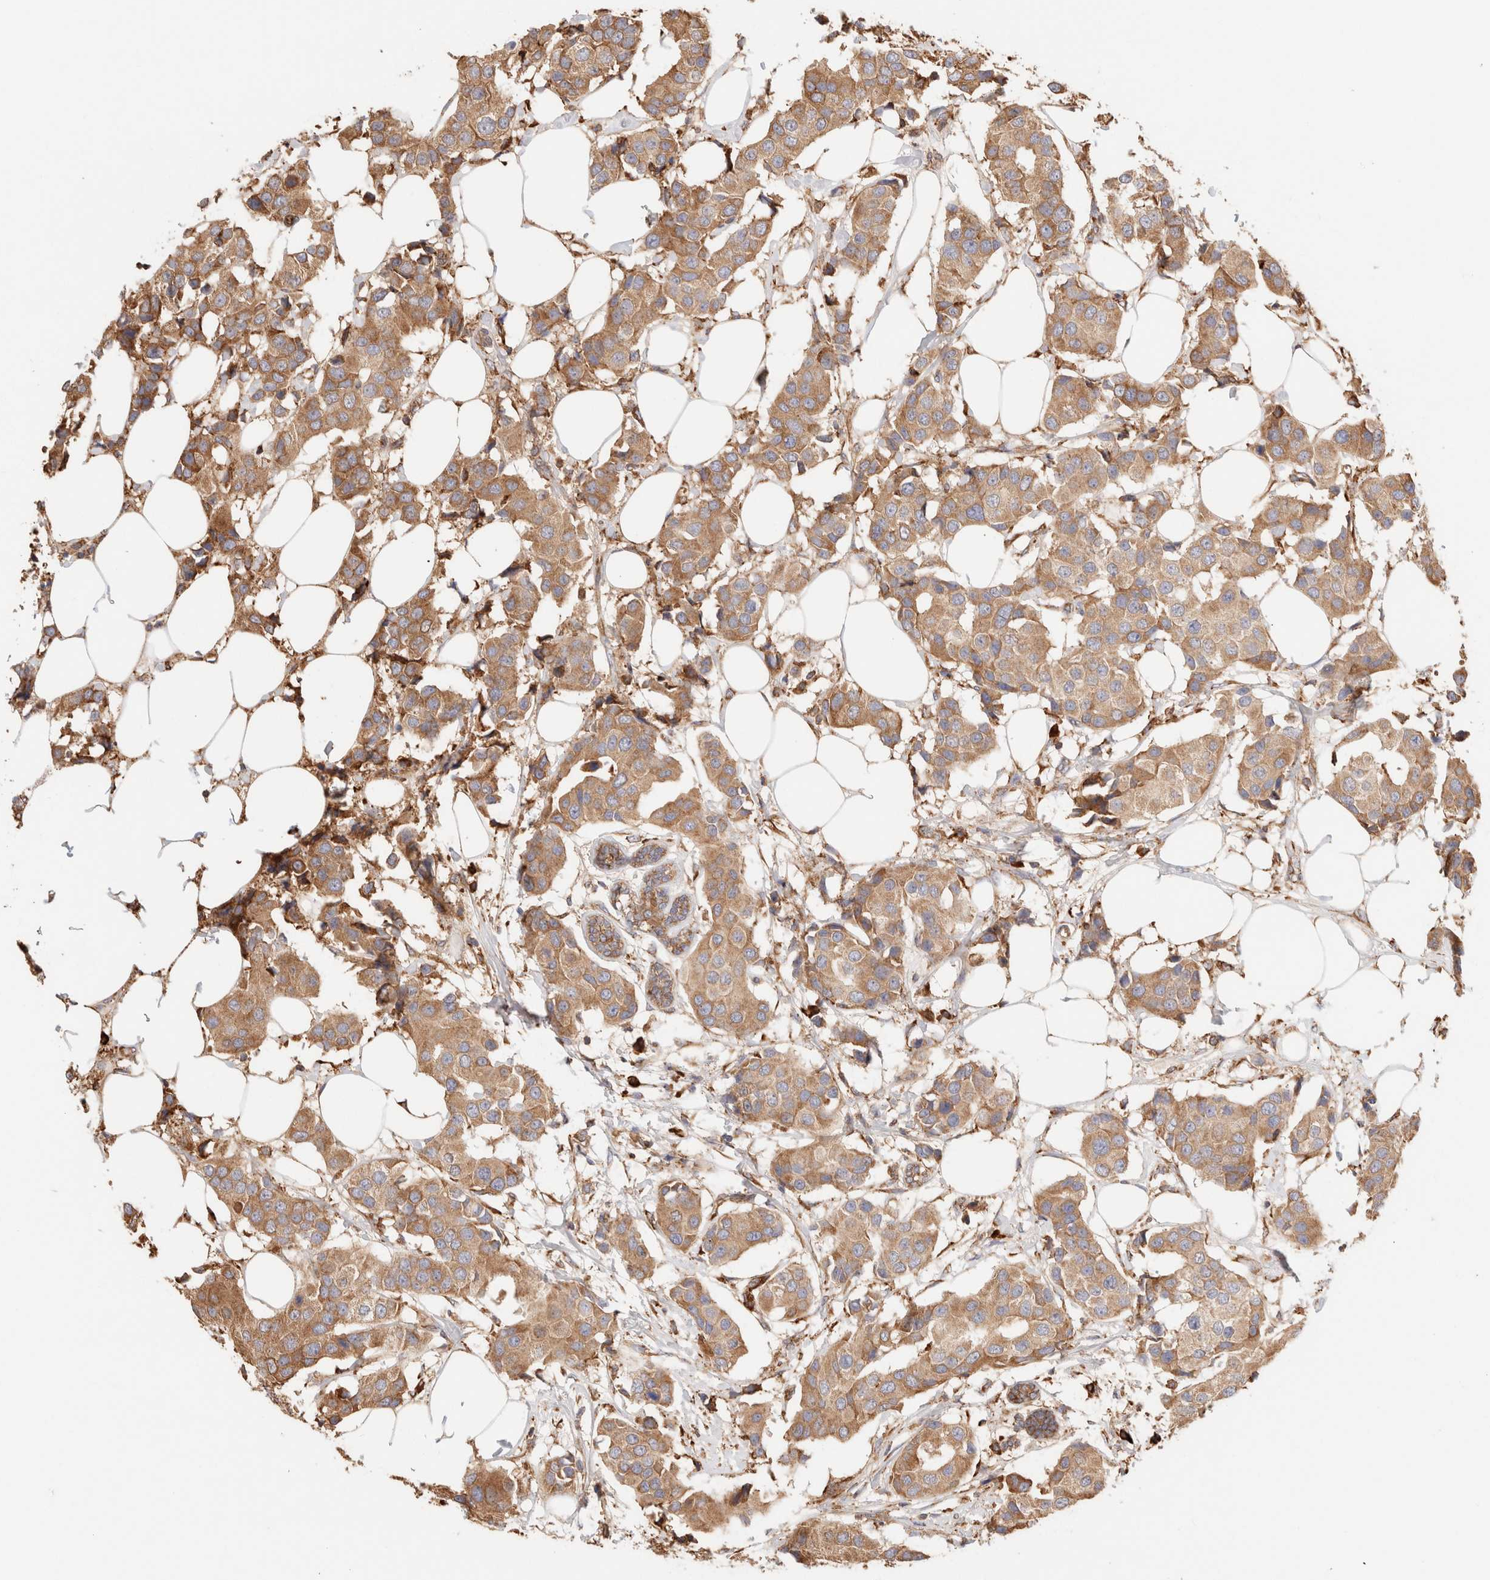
{"staining": {"intensity": "moderate", "quantity": ">75%", "location": "cytoplasmic/membranous"}, "tissue": "breast cancer", "cell_type": "Tumor cells", "image_type": "cancer", "snomed": [{"axis": "morphology", "description": "Normal tissue, NOS"}, {"axis": "morphology", "description": "Duct carcinoma"}, {"axis": "topography", "description": "Breast"}], "caption": "Protein expression analysis of human intraductal carcinoma (breast) reveals moderate cytoplasmic/membranous positivity in about >75% of tumor cells.", "gene": "FER", "patient": {"sex": "female", "age": 39}}